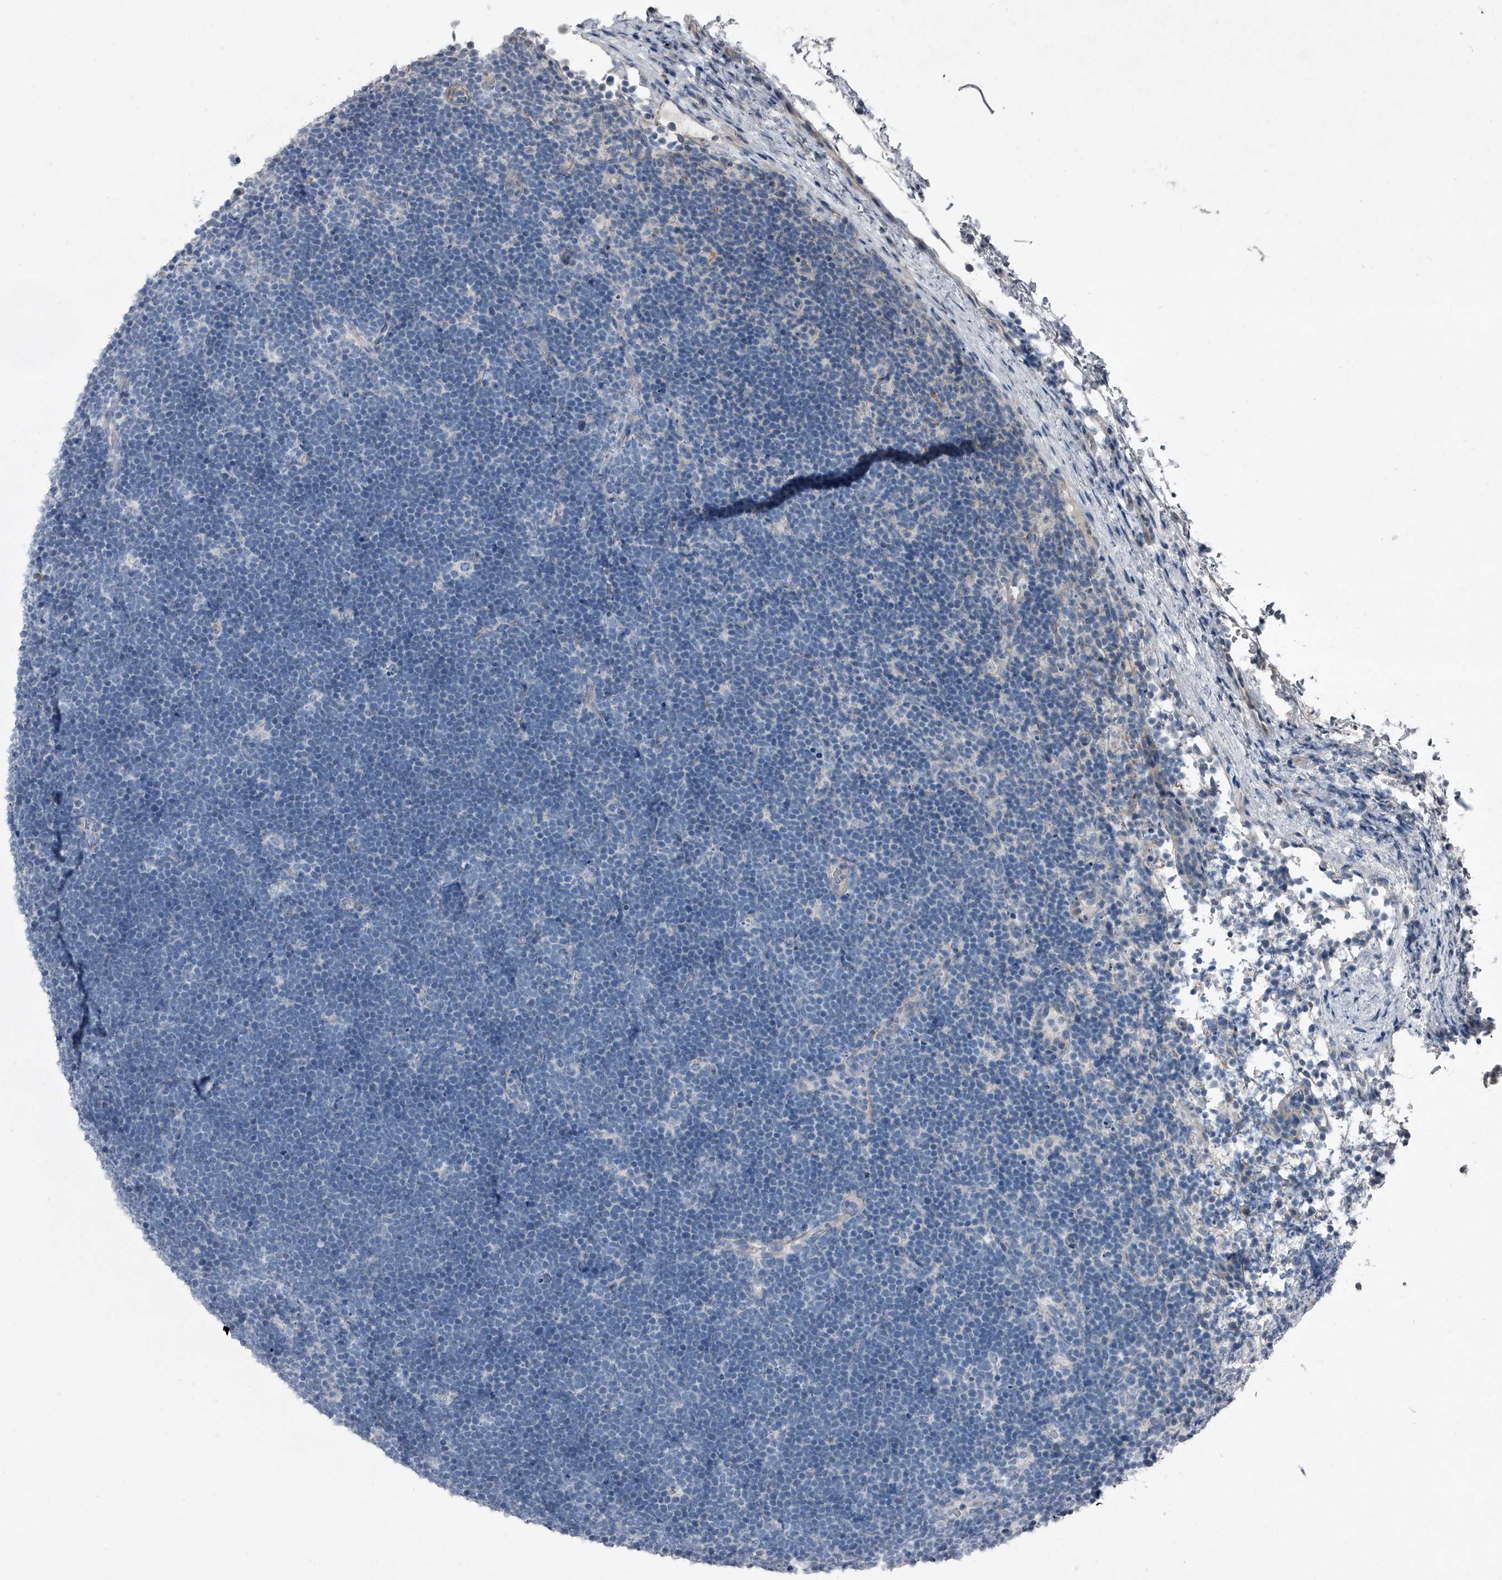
{"staining": {"intensity": "negative", "quantity": "none", "location": "none"}, "tissue": "lymphoma", "cell_type": "Tumor cells", "image_type": "cancer", "snomed": [{"axis": "morphology", "description": "Malignant lymphoma, non-Hodgkin's type, High grade"}, {"axis": "topography", "description": "Lymph node"}], "caption": "This histopathology image is of lymphoma stained with immunohistochemistry (IHC) to label a protein in brown with the nuclei are counter-stained blue. There is no staining in tumor cells.", "gene": "HEPHL1", "patient": {"sex": "male", "age": 13}}